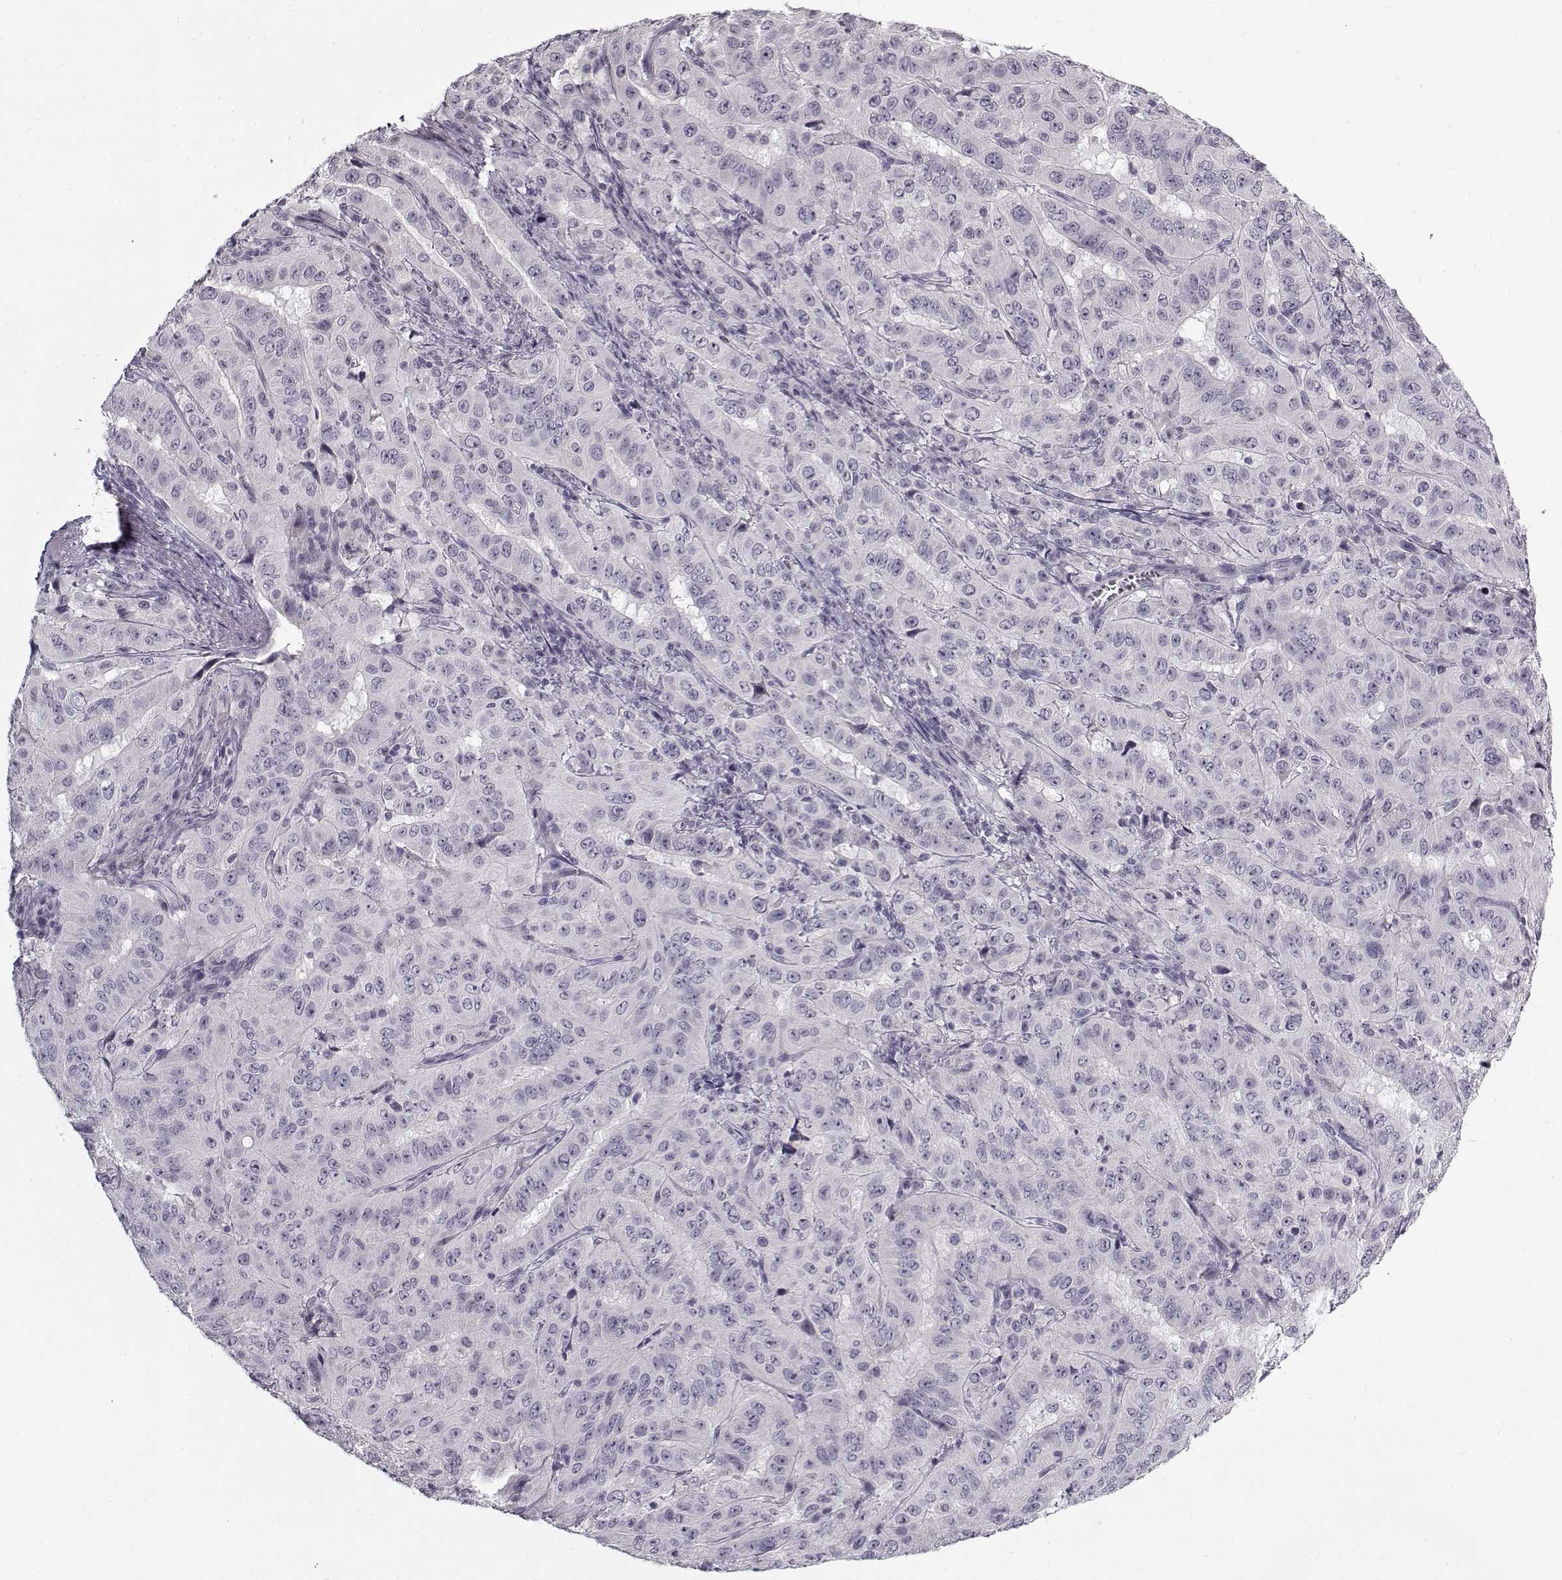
{"staining": {"intensity": "negative", "quantity": "none", "location": "none"}, "tissue": "pancreatic cancer", "cell_type": "Tumor cells", "image_type": "cancer", "snomed": [{"axis": "morphology", "description": "Adenocarcinoma, NOS"}, {"axis": "topography", "description": "Pancreas"}], "caption": "This is an immunohistochemistry image of human adenocarcinoma (pancreatic). There is no expression in tumor cells.", "gene": "SNCA", "patient": {"sex": "male", "age": 63}}